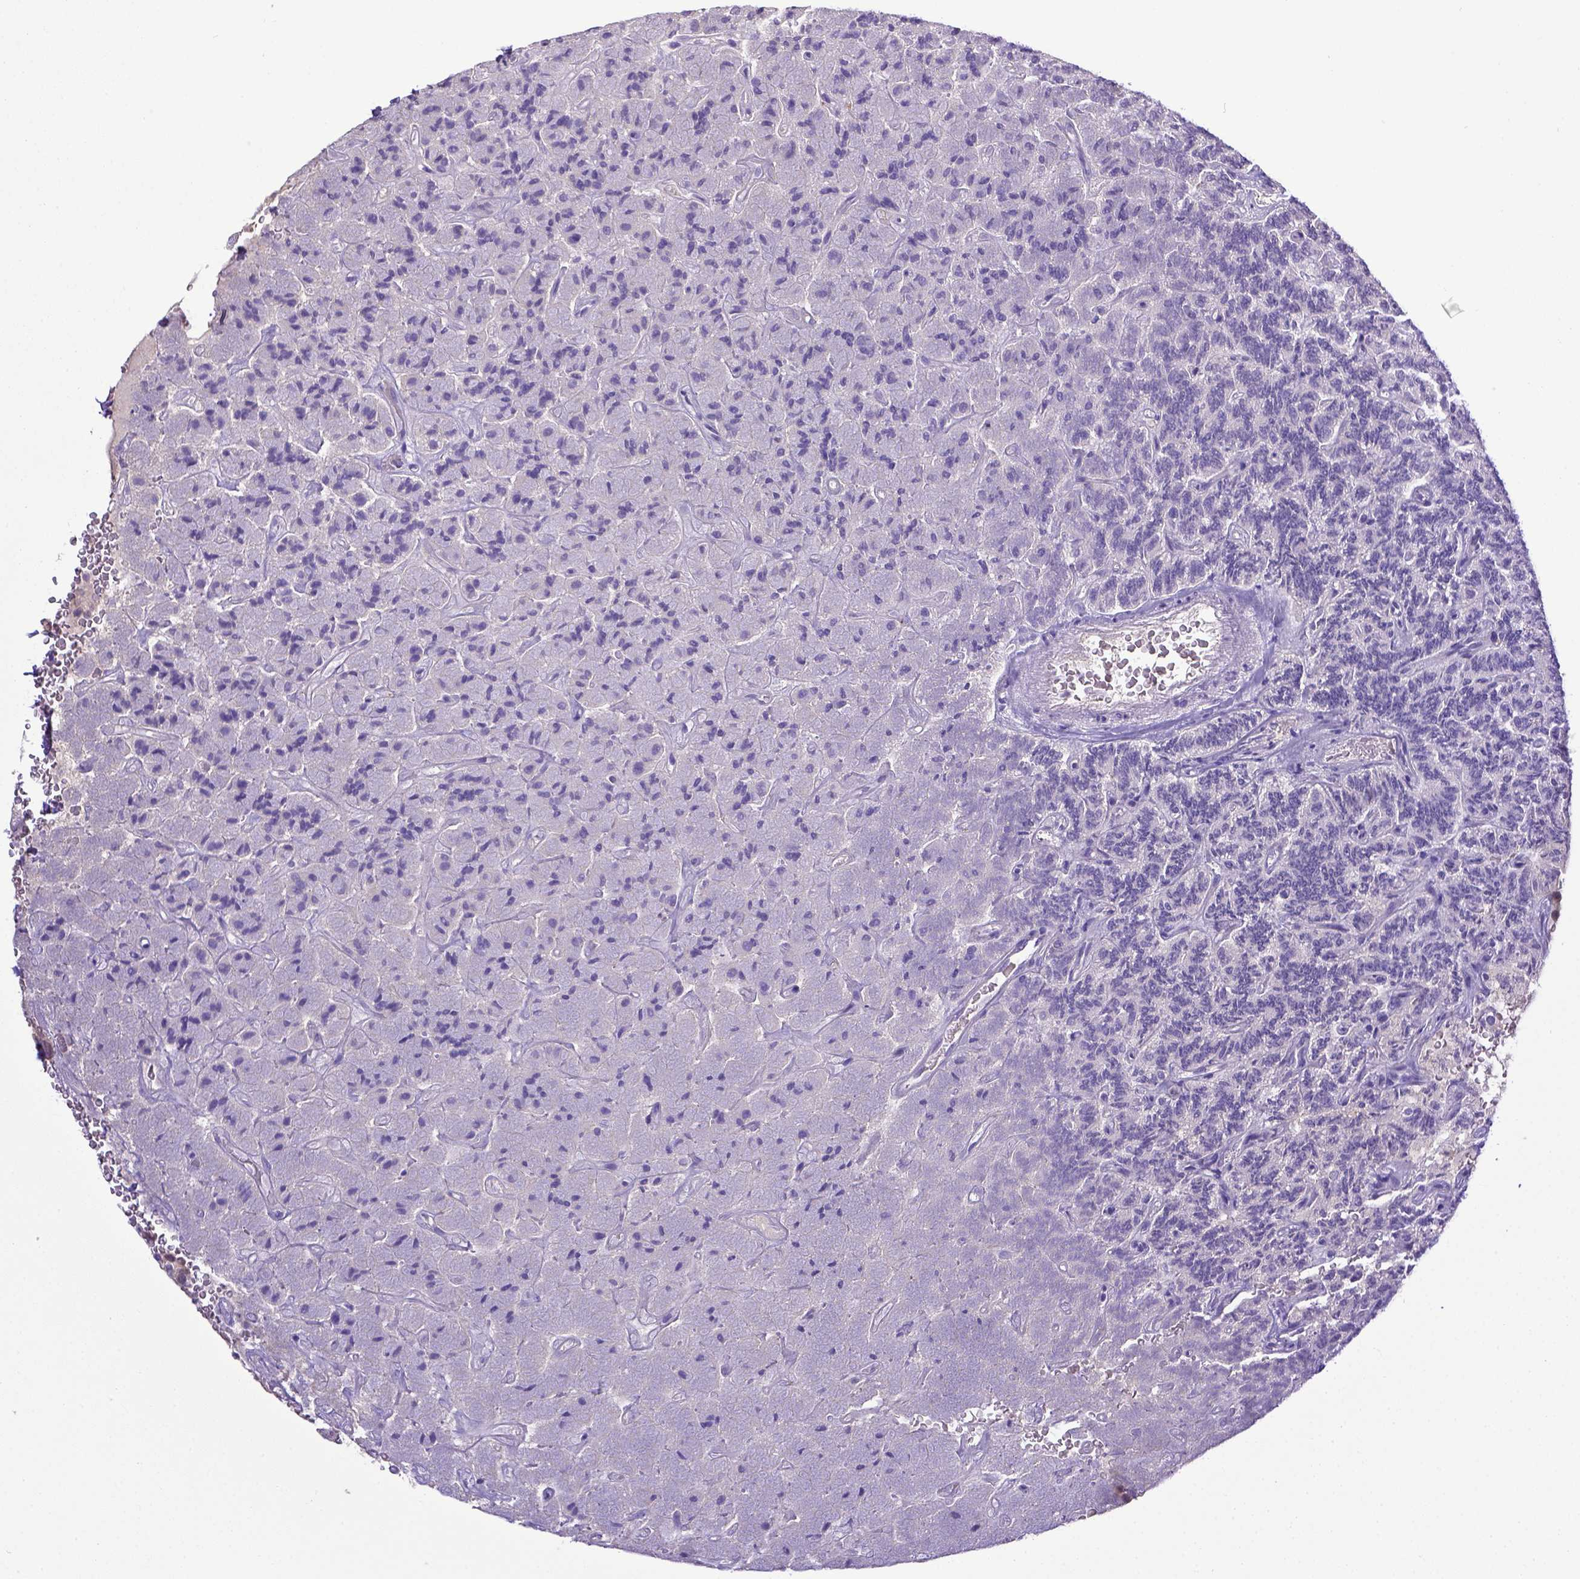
{"staining": {"intensity": "negative", "quantity": "none", "location": "none"}, "tissue": "carcinoid", "cell_type": "Tumor cells", "image_type": "cancer", "snomed": [{"axis": "morphology", "description": "Carcinoid, malignant, NOS"}, {"axis": "topography", "description": "Pancreas"}], "caption": "The histopathology image reveals no staining of tumor cells in carcinoid (malignant).", "gene": "CD40", "patient": {"sex": "male", "age": 36}}